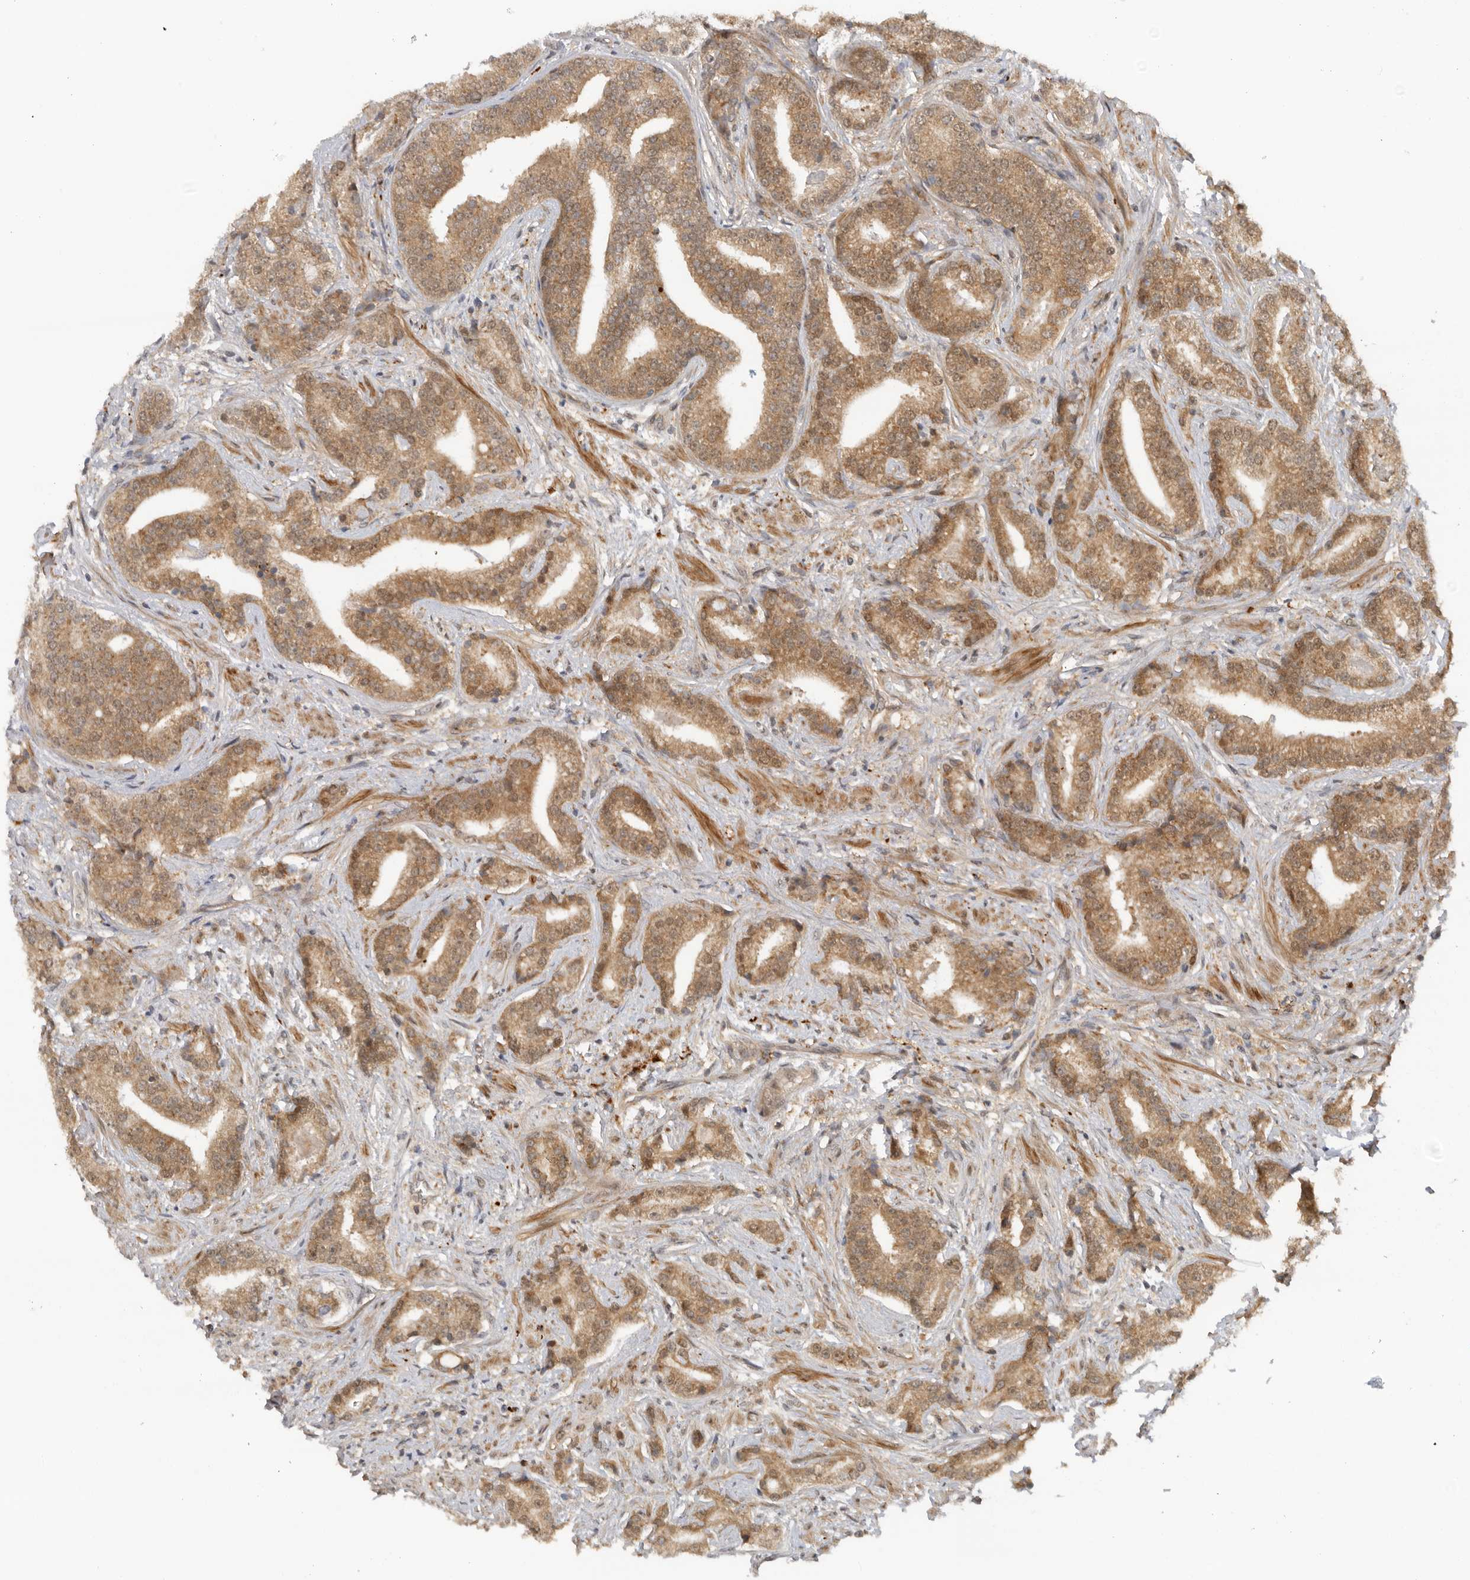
{"staining": {"intensity": "moderate", "quantity": ">75%", "location": "cytoplasmic/membranous"}, "tissue": "prostate cancer", "cell_type": "Tumor cells", "image_type": "cancer", "snomed": [{"axis": "morphology", "description": "Adenocarcinoma, Low grade"}, {"axis": "topography", "description": "Prostate"}], "caption": "Prostate cancer (adenocarcinoma (low-grade)) stained with a brown dye displays moderate cytoplasmic/membranous positive positivity in approximately >75% of tumor cells.", "gene": "DCAF8", "patient": {"sex": "male", "age": 67}}